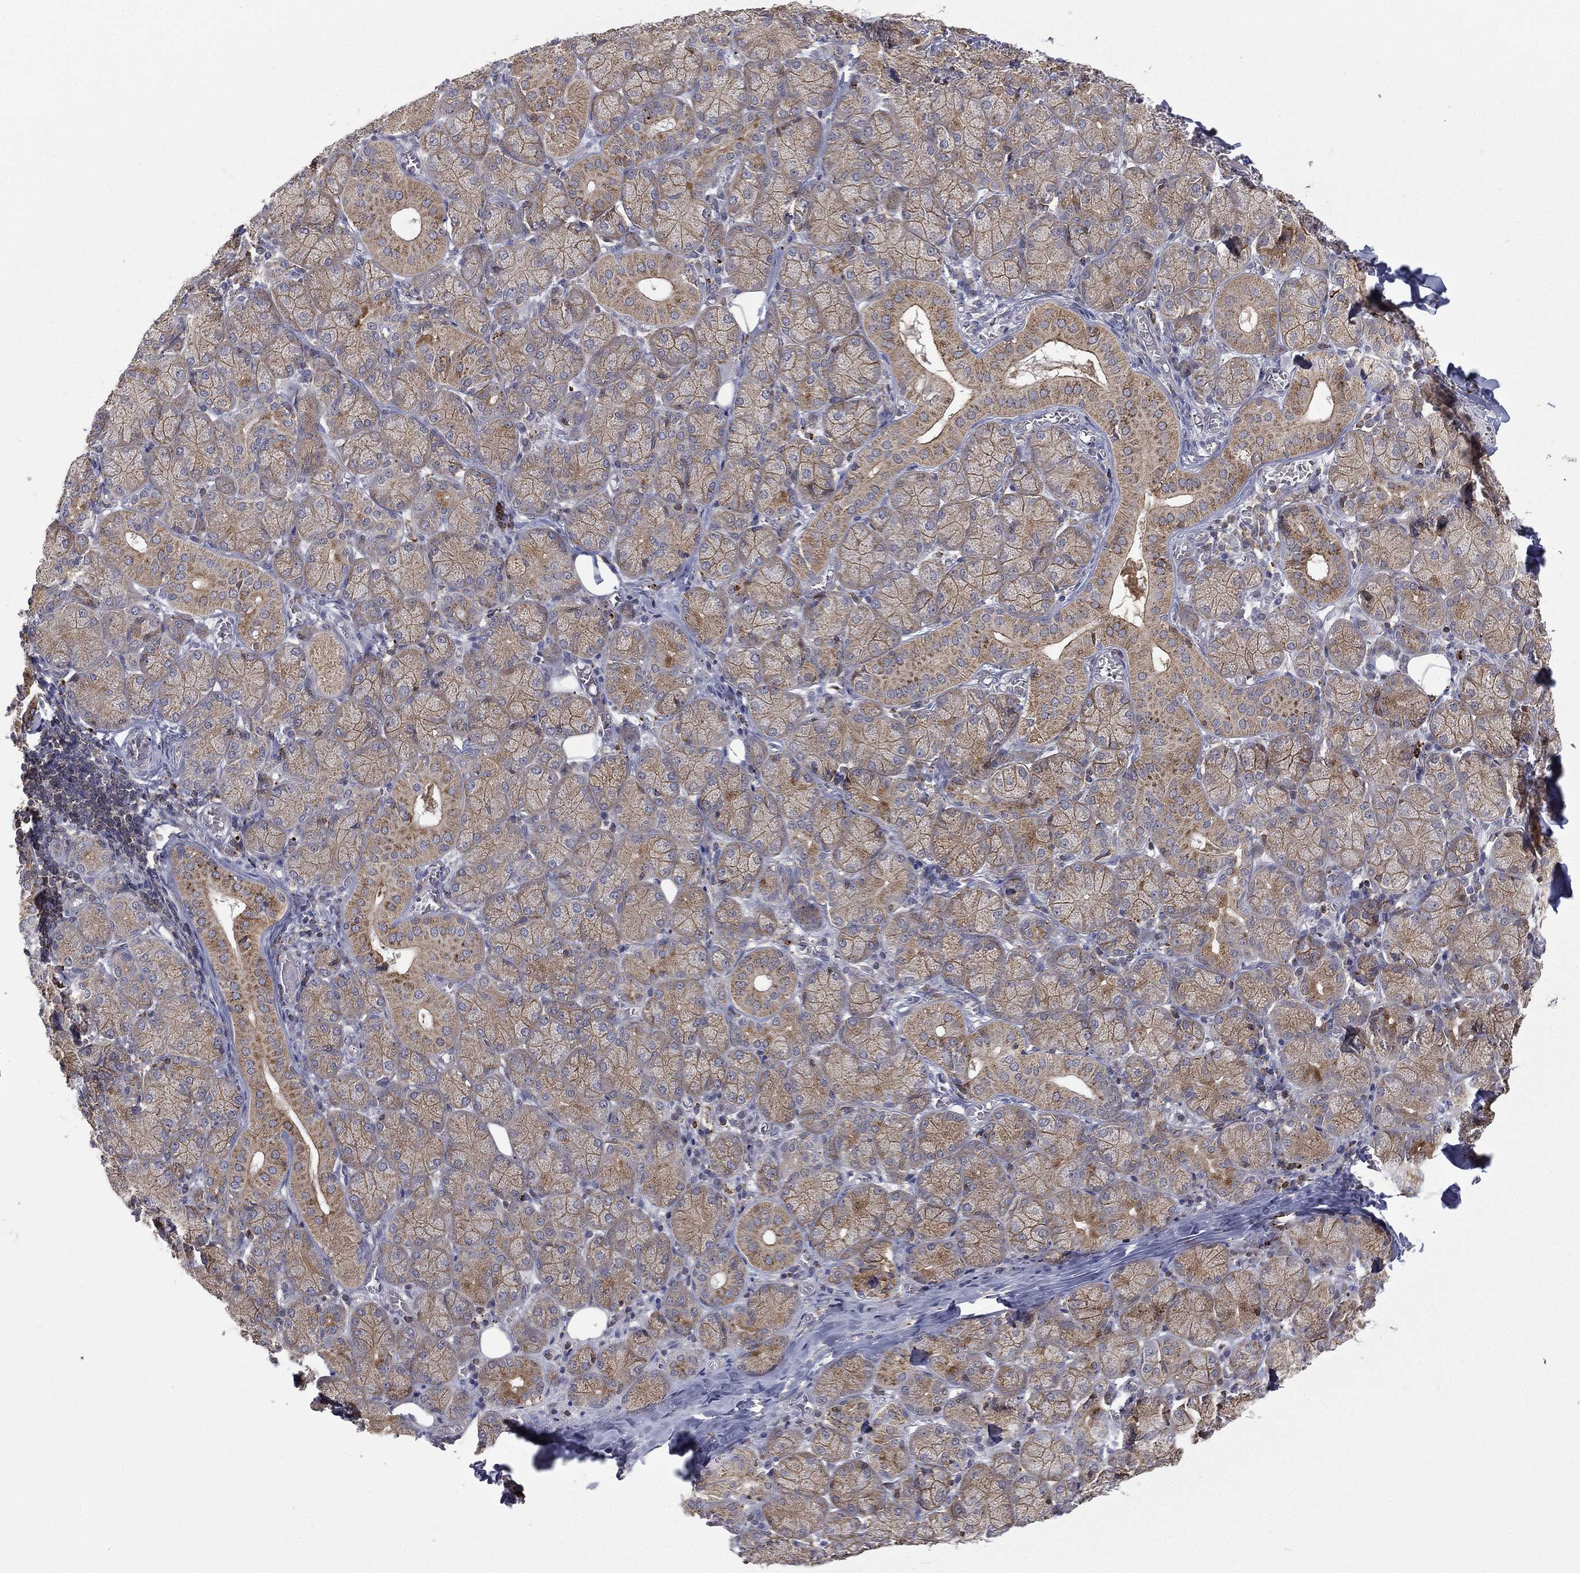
{"staining": {"intensity": "moderate", "quantity": ">75%", "location": "cytoplasmic/membranous"}, "tissue": "salivary gland", "cell_type": "Glandular cells", "image_type": "normal", "snomed": [{"axis": "morphology", "description": "Normal tissue, NOS"}, {"axis": "topography", "description": "Salivary gland"}, {"axis": "topography", "description": "Peripheral nerve tissue"}], "caption": "Immunohistochemical staining of benign human salivary gland displays medium levels of moderate cytoplasmic/membranous expression in about >75% of glandular cells. (DAB IHC with brightfield microscopy, high magnification).", "gene": "RIN3", "patient": {"sex": "female", "age": 24}}